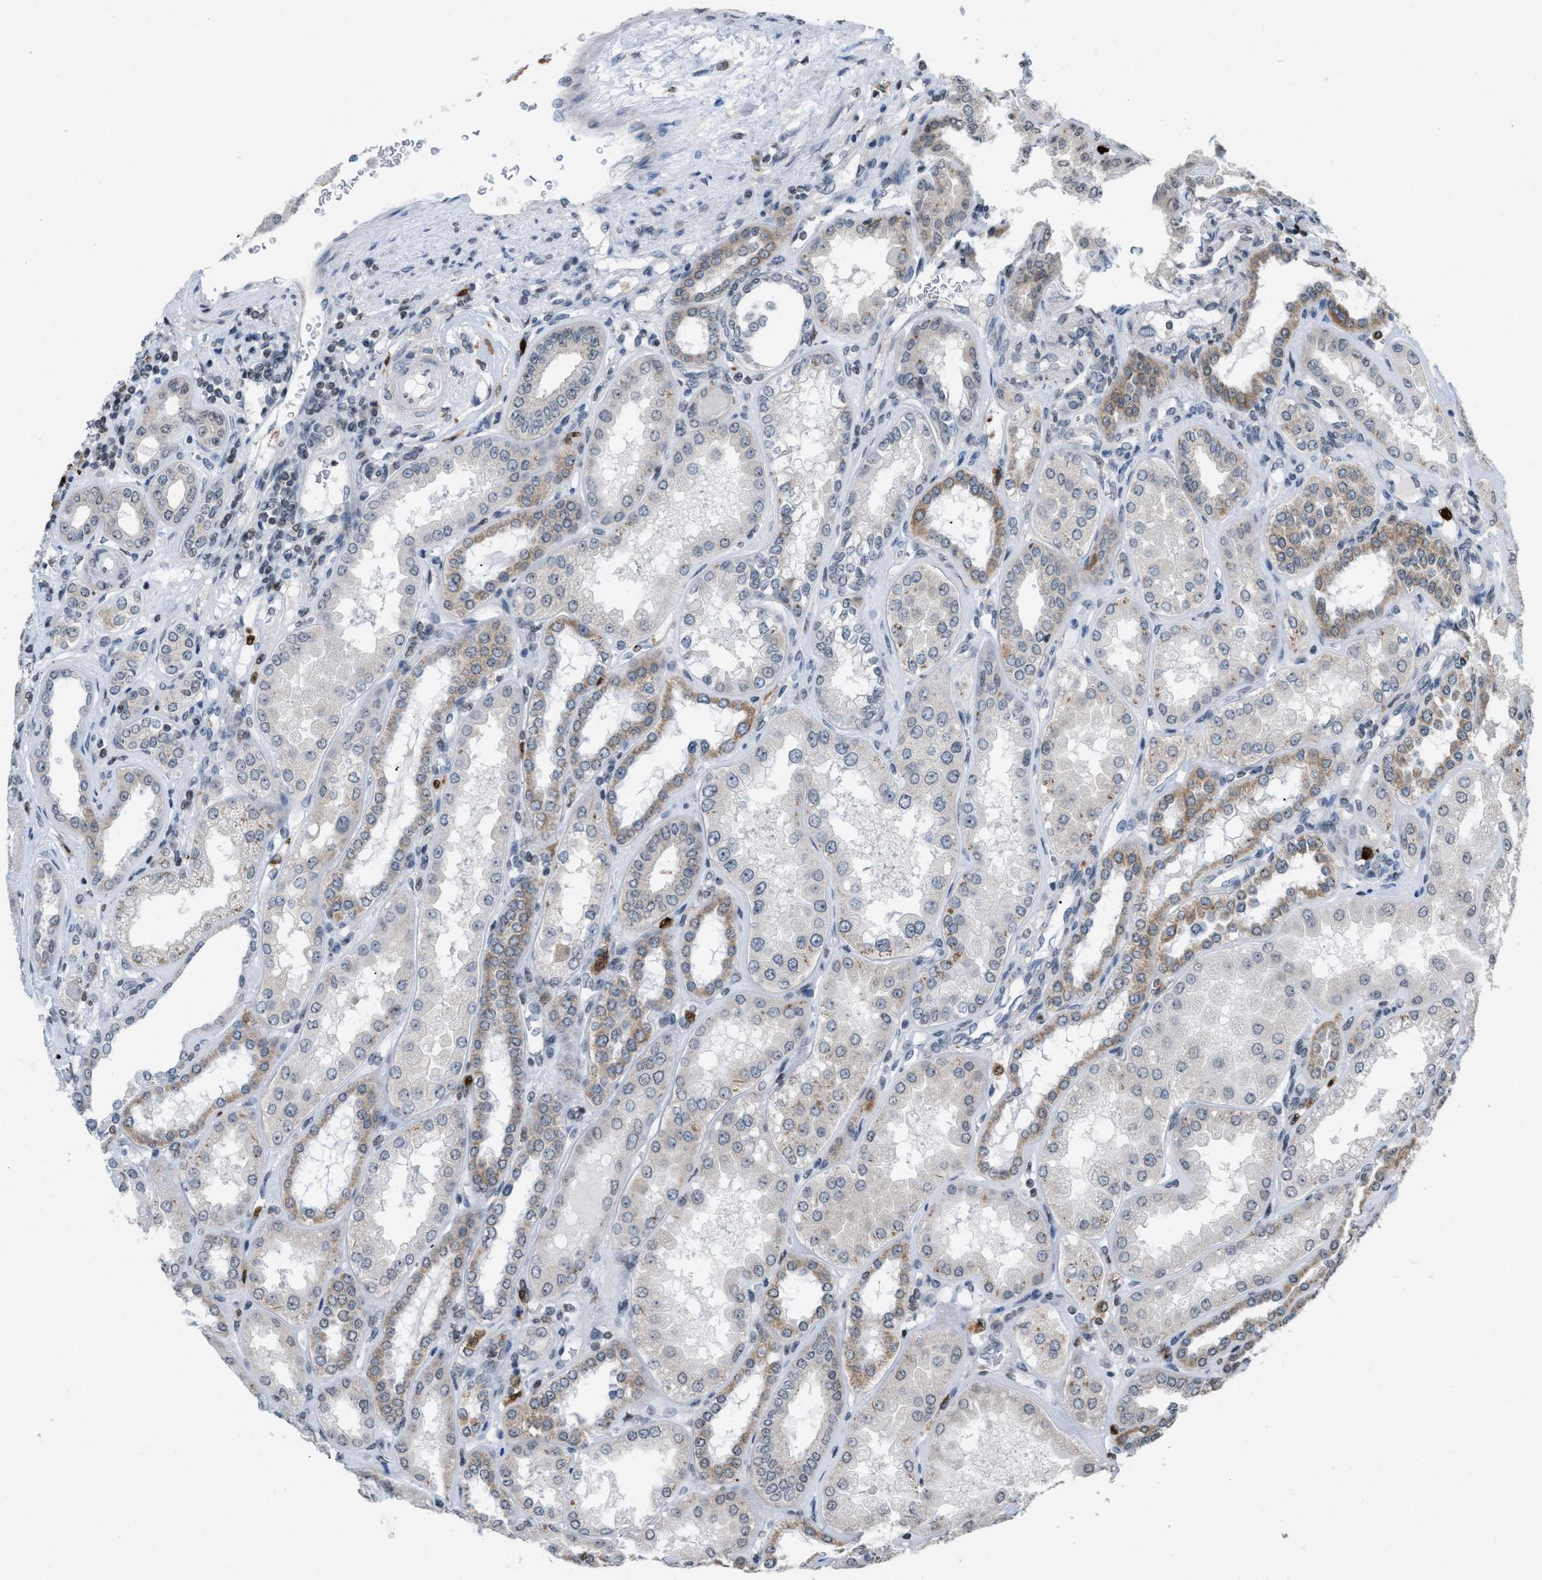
{"staining": {"intensity": "negative", "quantity": "none", "location": "none"}, "tissue": "kidney", "cell_type": "Cells in glomeruli", "image_type": "normal", "snomed": [{"axis": "morphology", "description": "Normal tissue, NOS"}, {"axis": "topography", "description": "Kidney"}], "caption": "This micrograph is of unremarkable kidney stained with immunohistochemistry (IHC) to label a protein in brown with the nuclei are counter-stained blue. There is no staining in cells in glomeruli. The staining is performed using DAB brown chromogen with nuclei counter-stained in using hematoxylin.", "gene": "PRUNE2", "patient": {"sex": "female", "age": 56}}